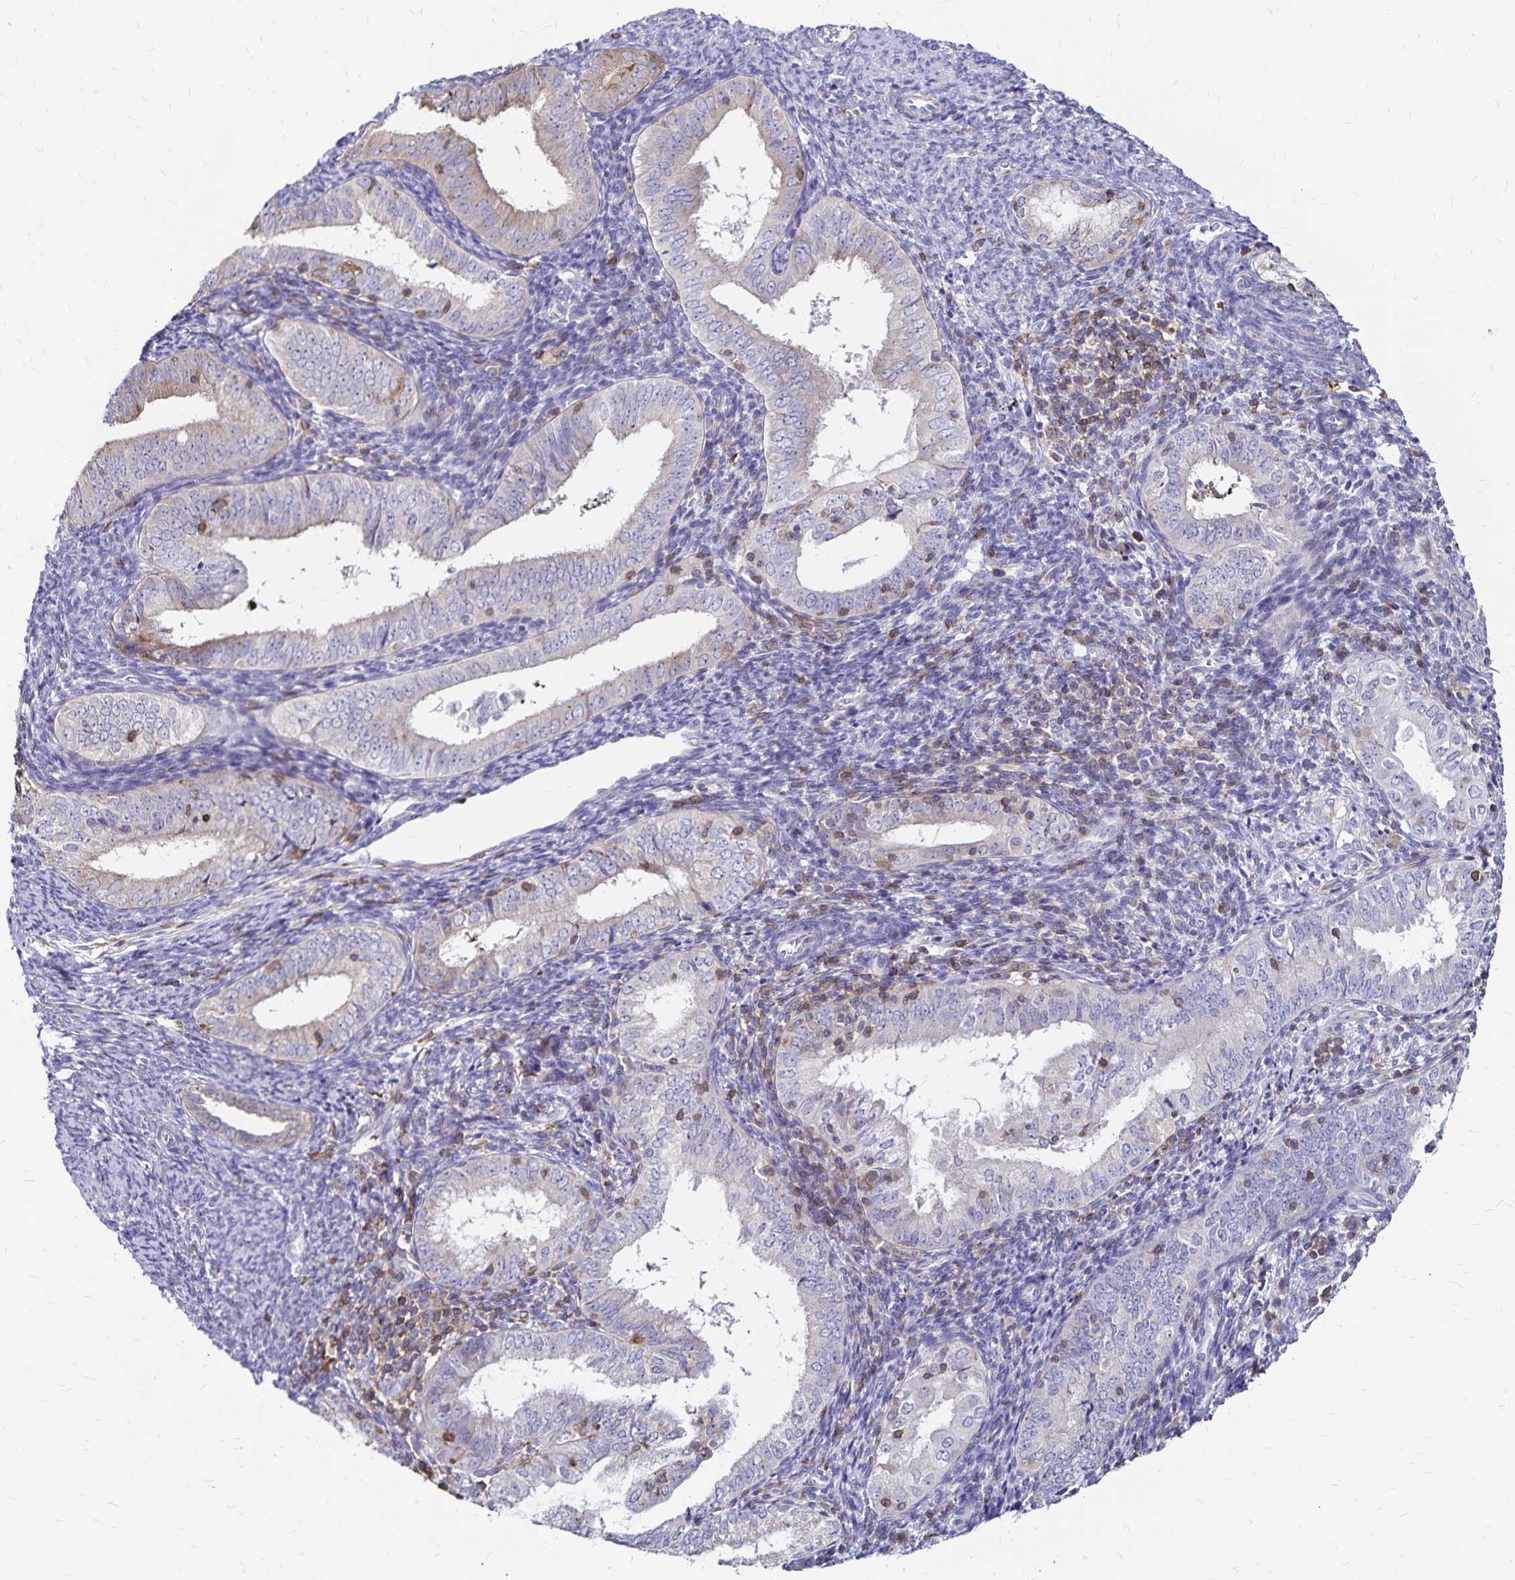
{"staining": {"intensity": "weak", "quantity": "<25%", "location": "cytoplasmic/membranous"}, "tissue": "endometrial cancer", "cell_type": "Tumor cells", "image_type": "cancer", "snomed": [{"axis": "morphology", "description": "Adenocarcinoma, NOS"}, {"axis": "topography", "description": "Endometrium"}], "caption": "This photomicrograph is of endometrial cancer (adenocarcinoma) stained with immunohistochemistry to label a protein in brown with the nuclei are counter-stained blue. There is no expression in tumor cells.", "gene": "NAGPA", "patient": {"sex": "female", "age": 55}}